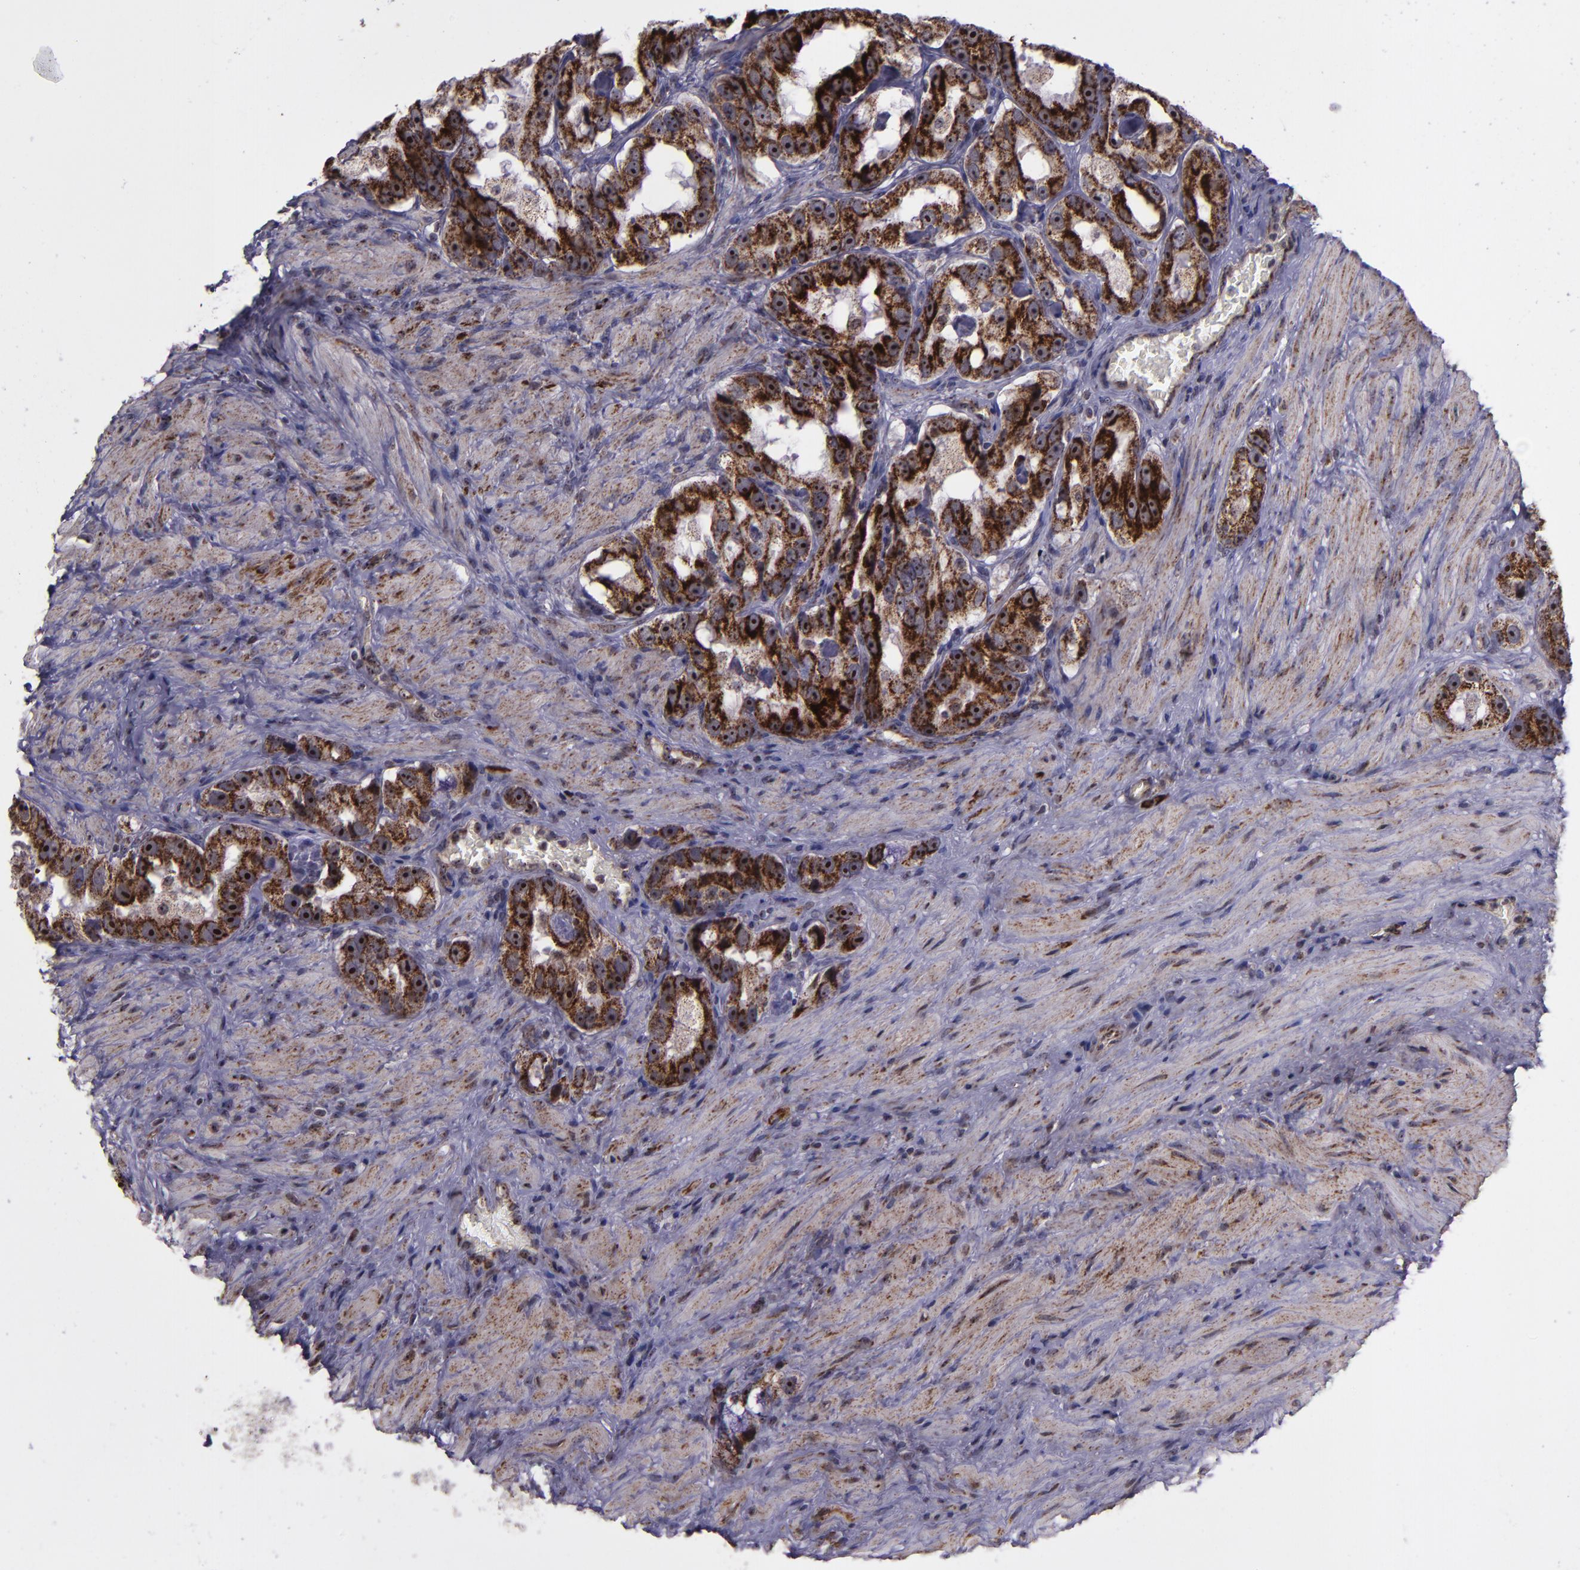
{"staining": {"intensity": "strong", "quantity": ">75%", "location": "cytoplasmic/membranous,nuclear"}, "tissue": "prostate cancer", "cell_type": "Tumor cells", "image_type": "cancer", "snomed": [{"axis": "morphology", "description": "Adenocarcinoma, High grade"}, {"axis": "topography", "description": "Prostate"}], "caption": "DAB immunohistochemical staining of adenocarcinoma (high-grade) (prostate) reveals strong cytoplasmic/membranous and nuclear protein expression in about >75% of tumor cells. The staining is performed using DAB (3,3'-diaminobenzidine) brown chromogen to label protein expression. The nuclei are counter-stained blue using hematoxylin.", "gene": "LONP1", "patient": {"sex": "male", "age": 63}}